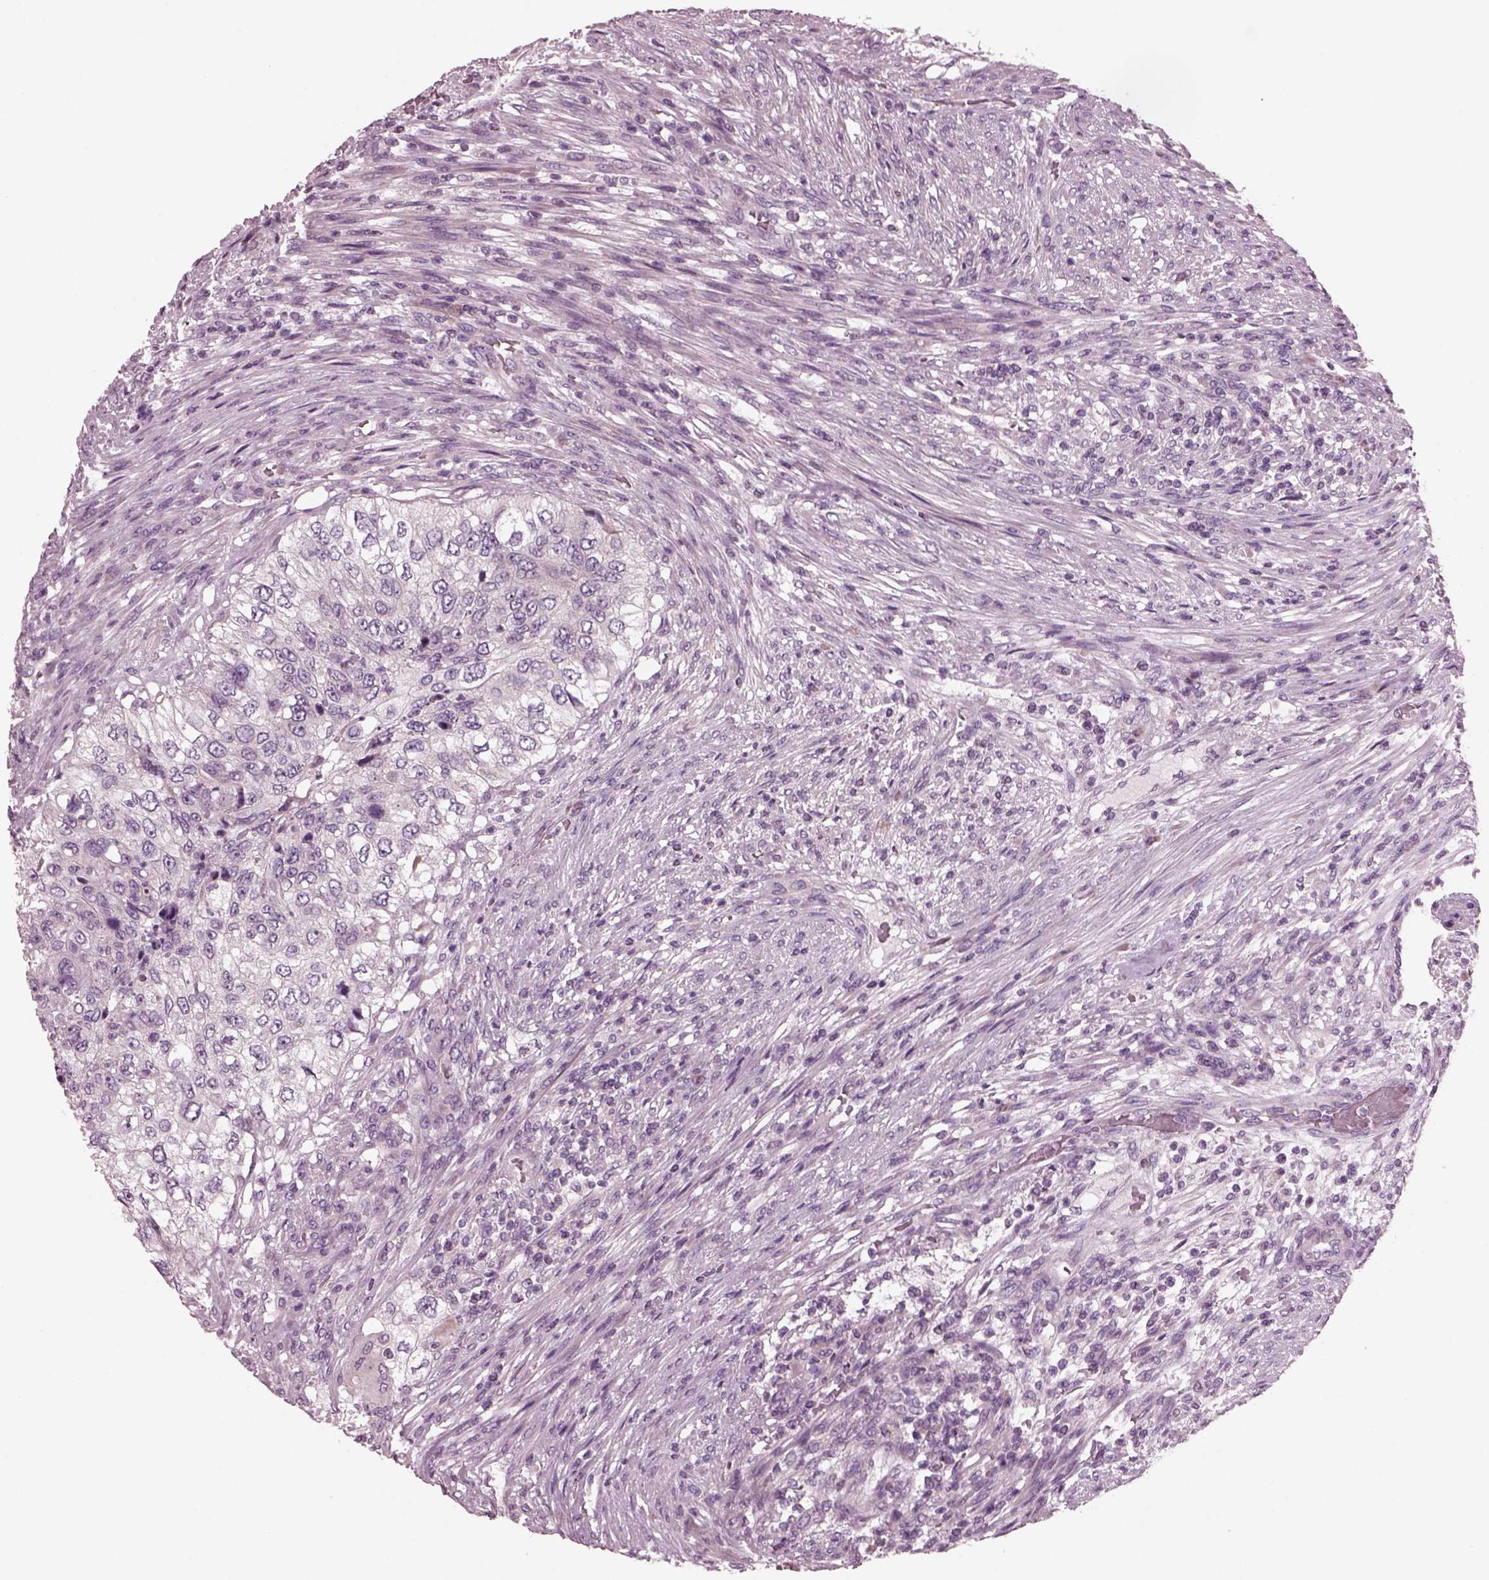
{"staining": {"intensity": "negative", "quantity": "none", "location": "none"}, "tissue": "urothelial cancer", "cell_type": "Tumor cells", "image_type": "cancer", "snomed": [{"axis": "morphology", "description": "Urothelial carcinoma, High grade"}, {"axis": "topography", "description": "Urinary bladder"}], "caption": "Immunohistochemistry (IHC) of urothelial cancer reveals no expression in tumor cells. The staining was performed using DAB to visualize the protein expression in brown, while the nuclei were stained in blue with hematoxylin (Magnification: 20x).", "gene": "AP4M1", "patient": {"sex": "female", "age": 60}}